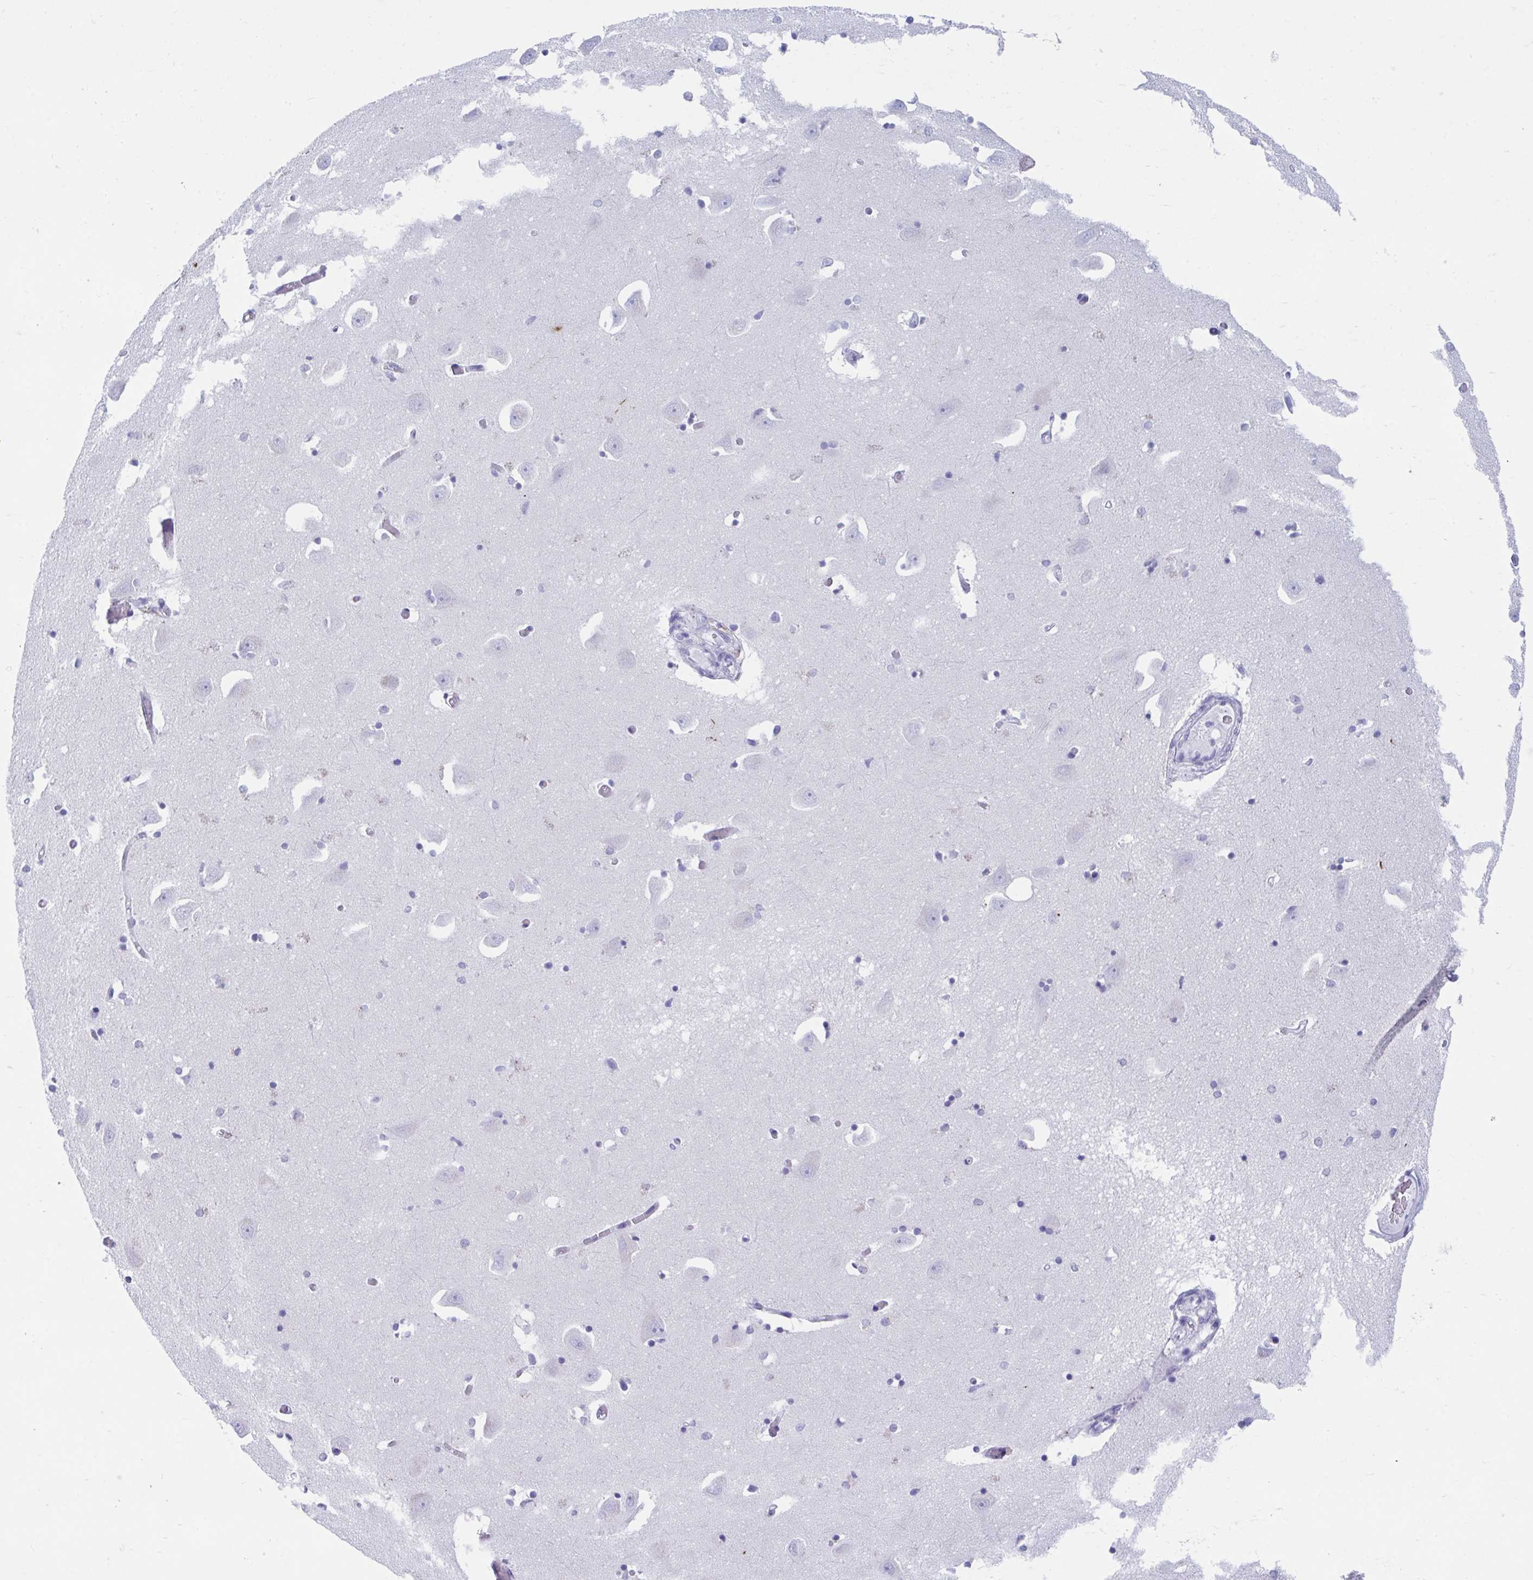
{"staining": {"intensity": "negative", "quantity": "none", "location": "none"}, "tissue": "caudate", "cell_type": "Glial cells", "image_type": "normal", "snomed": [{"axis": "morphology", "description": "Normal tissue, NOS"}, {"axis": "topography", "description": "Lateral ventricle wall"}, {"axis": "topography", "description": "Hippocampus"}], "caption": "An immunohistochemistry photomicrograph of normal caudate is shown. There is no staining in glial cells of caudate. (Stains: DAB IHC with hematoxylin counter stain, Microscopy: brightfield microscopy at high magnification).", "gene": "TTC30A", "patient": {"sex": "female", "age": 63}}